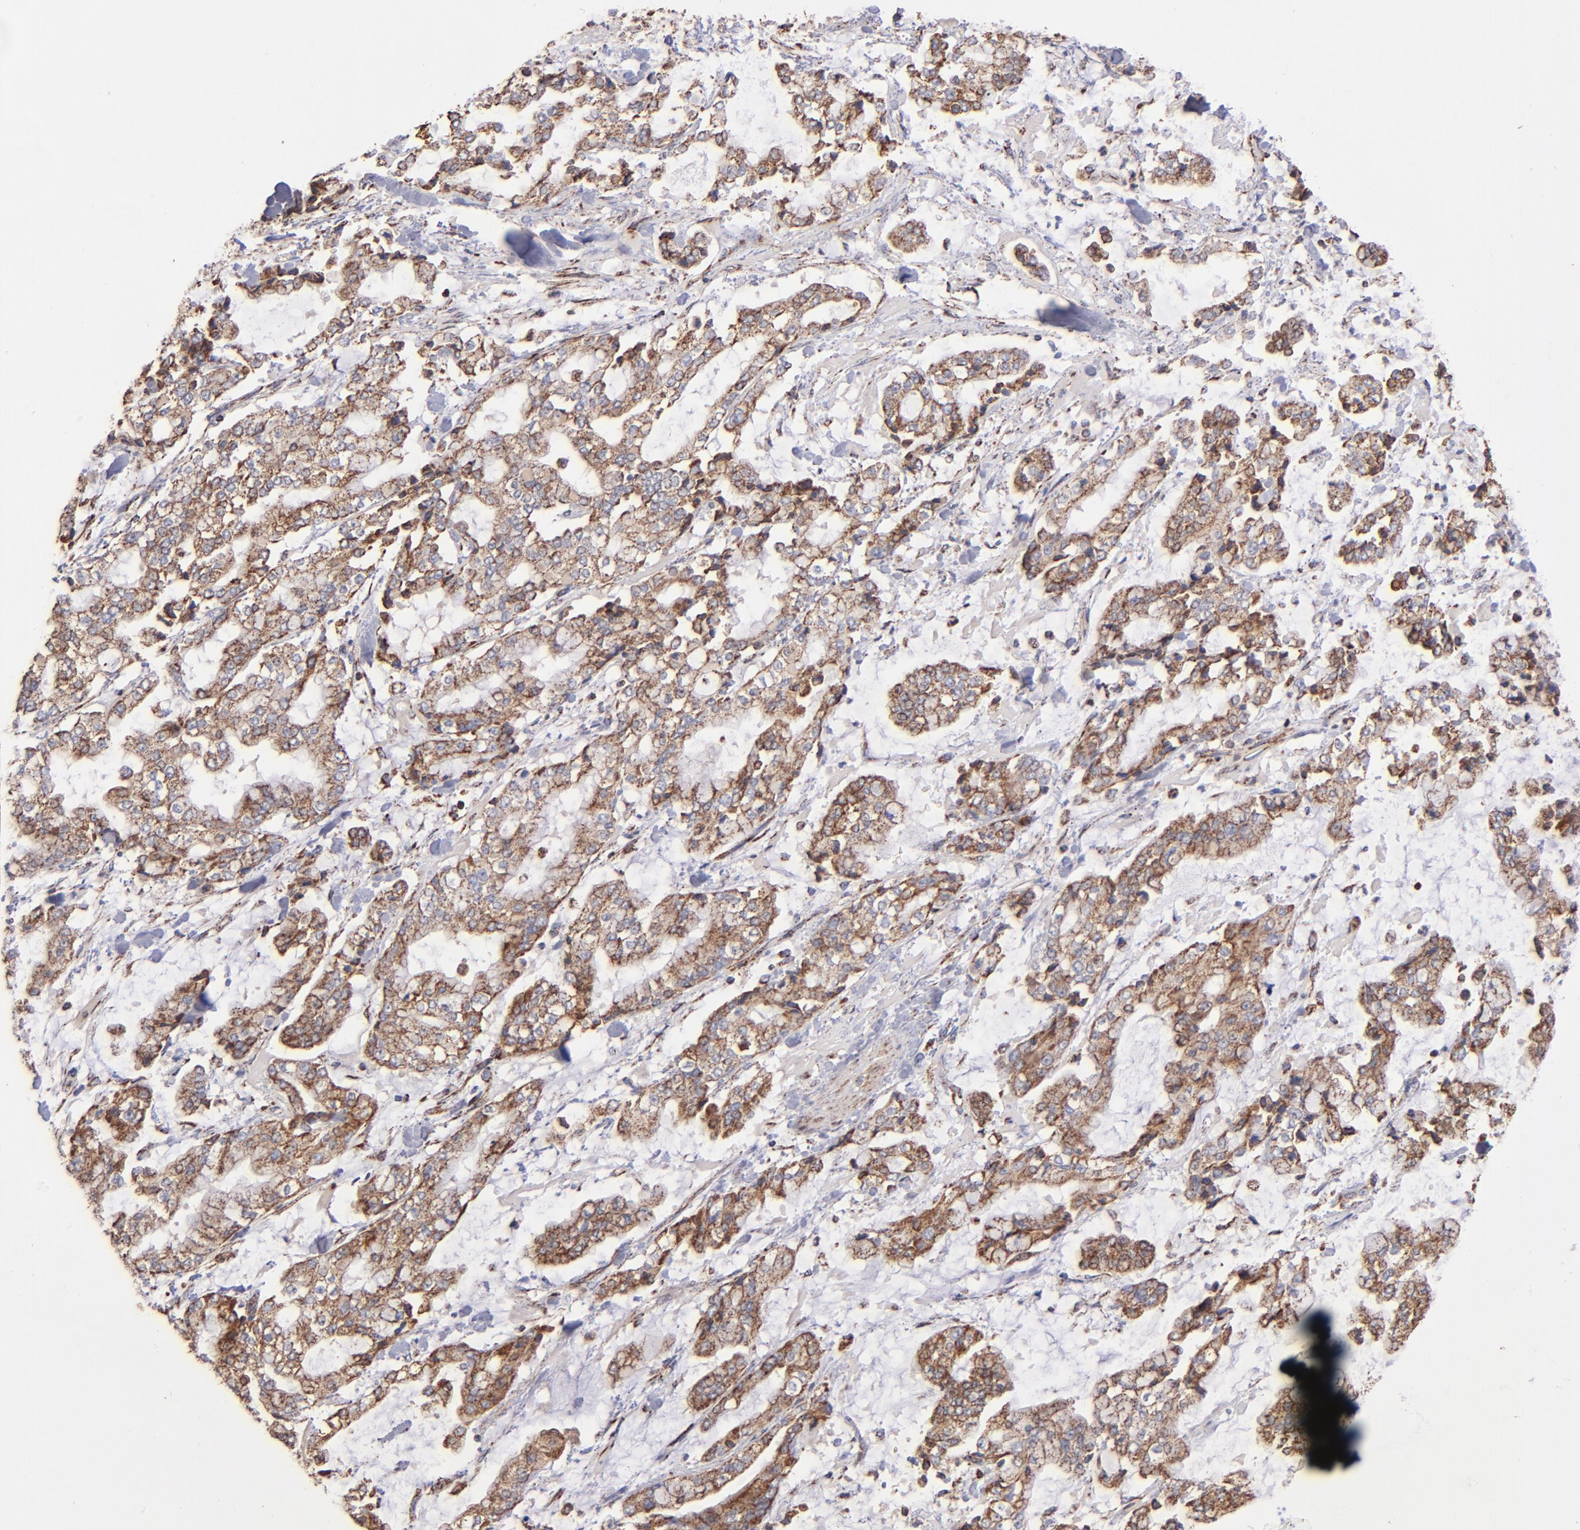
{"staining": {"intensity": "moderate", "quantity": ">75%", "location": "cytoplasmic/membranous"}, "tissue": "stomach cancer", "cell_type": "Tumor cells", "image_type": "cancer", "snomed": [{"axis": "morphology", "description": "Normal tissue, NOS"}, {"axis": "morphology", "description": "Adenocarcinoma, NOS"}, {"axis": "topography", "description": "Stomach, upper"}, {"axis": "topography", "description": "Stomach"}], "caption": "A medium amount of moderate cytoplasmic/membranous staining is appreciated in about >75% of tumor cells in stomach cancer (adenocarcinoma) tissue.", "gene": "DLST", "patient": {"sex": "male", "age": 76}}